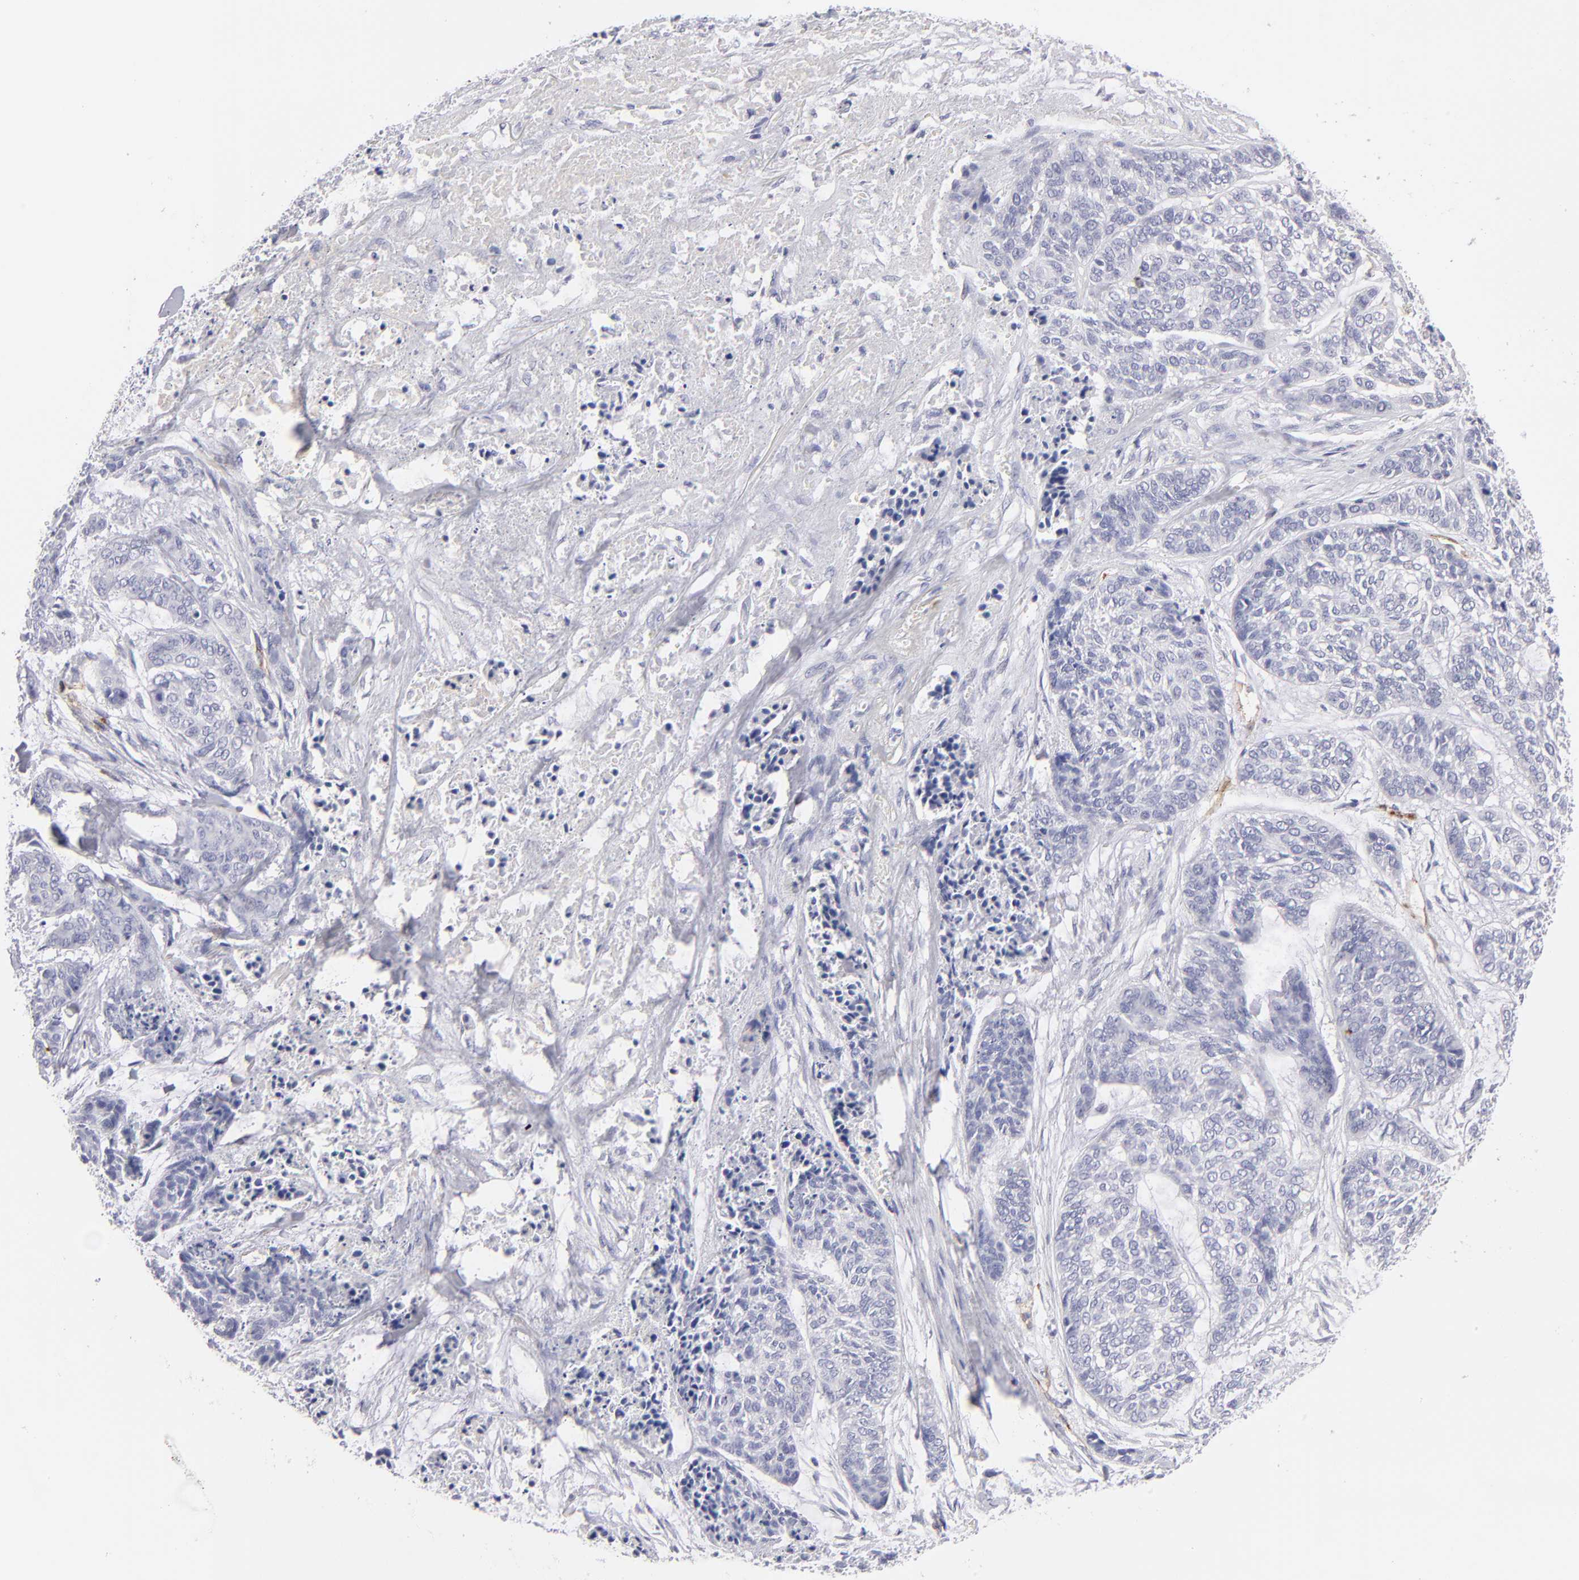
{"staining": {"intensity": "negative", "quantity": "none", "location": "none"}, "tissue": "skin cancer", "cell_type": "Tumor cells", "image_type": "cancer", "snomed": [{"axis": "morphology", "description": "Basal cell carcinoma"}, {"axis": "topography", "description": "Skin"}], "caption": "Immunohistochemistry (IHC) photomicrograph of neoplastic tissue: human skin basal cell carcinoma stained with DAB (3,3'-diaminobenzidine) reveals no significant protein expression in tumor cells.", "gene": "PLVAP", "patient": {"sex": "female", "age": 64}}